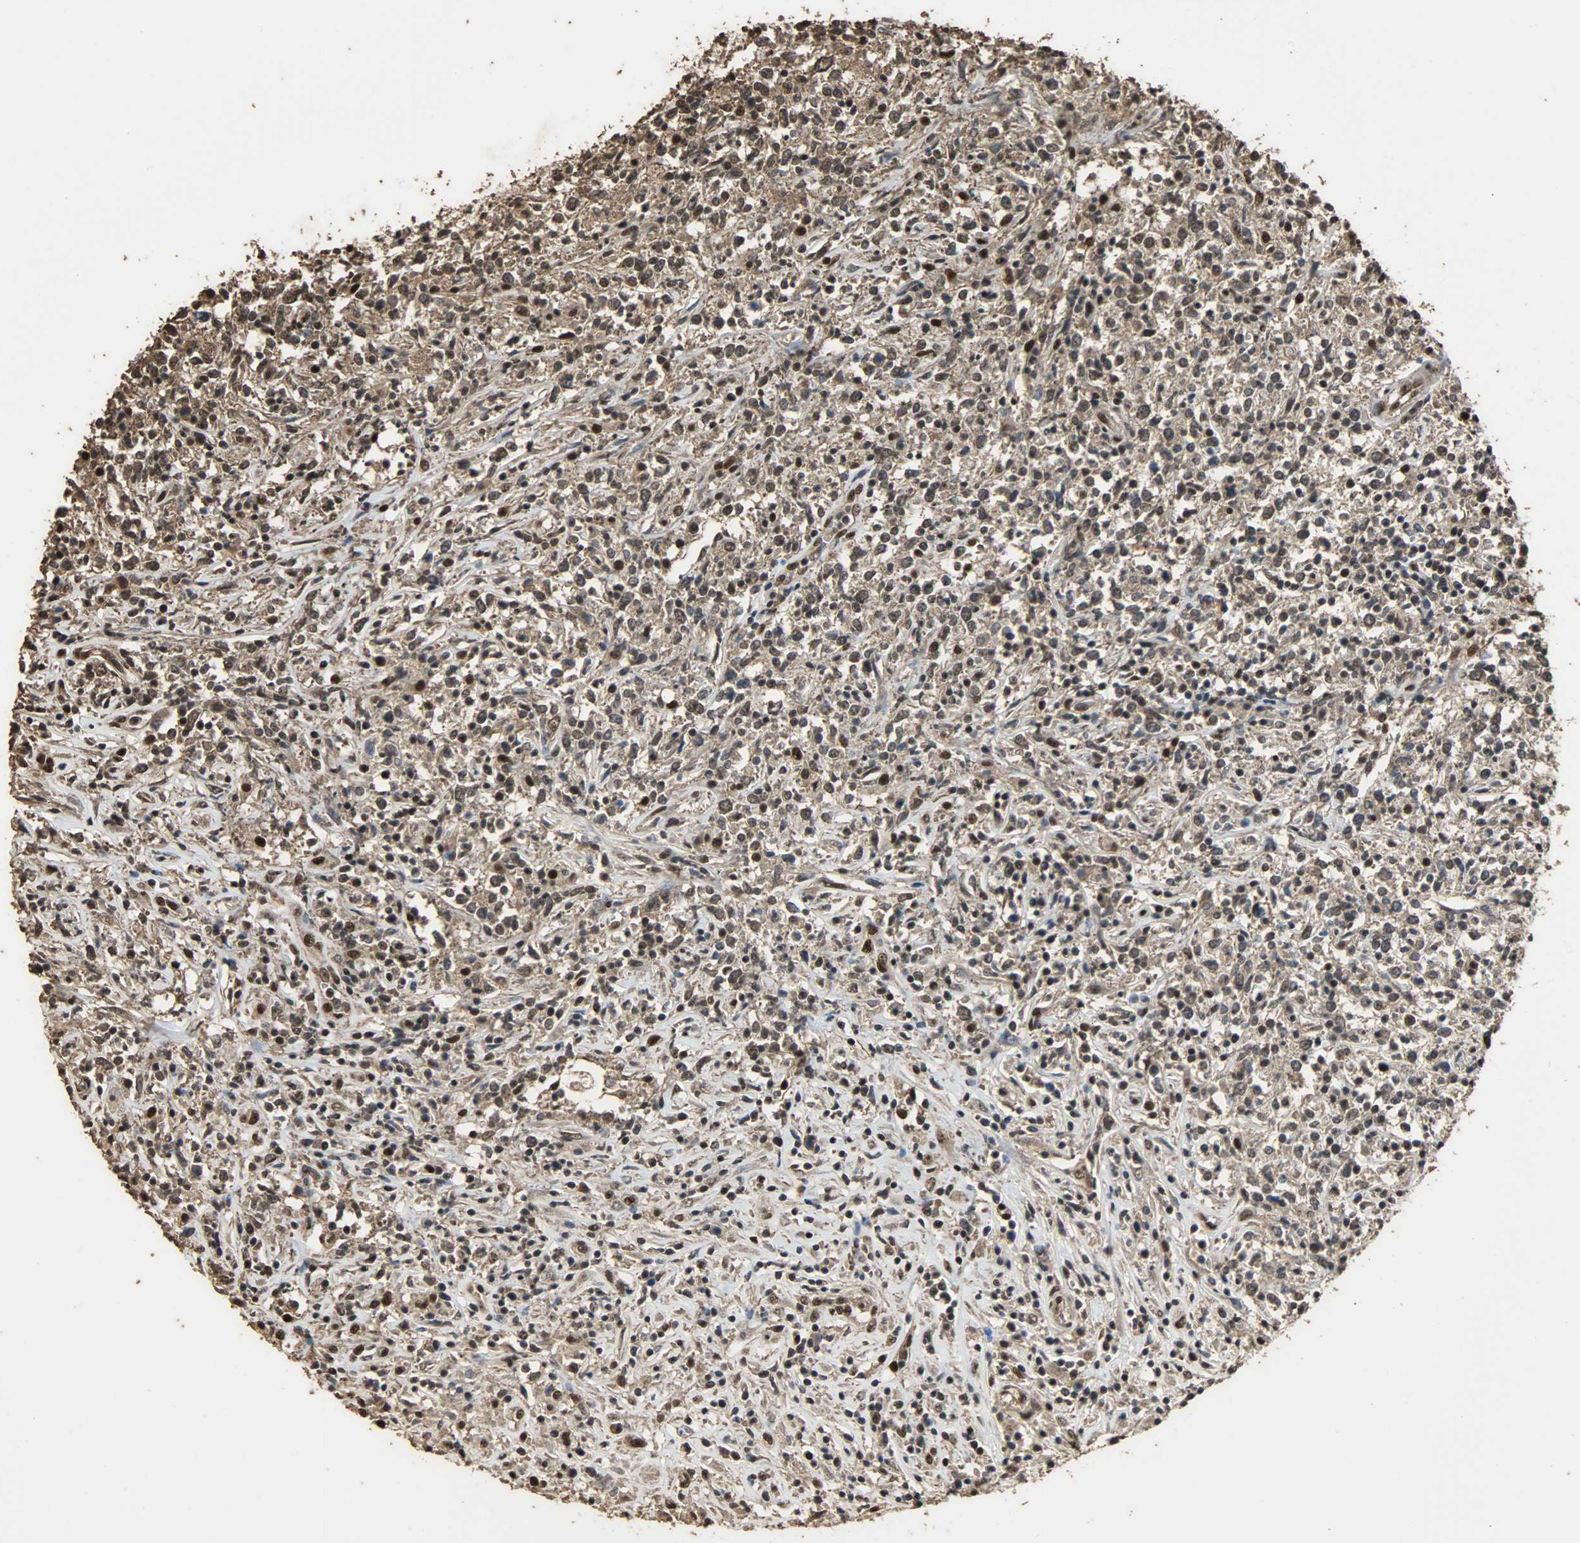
{"staining": {"intensity": "strong", "quantity": ">75%", "location": "cytoplasmic/membranous,nuclear"}, "tissue": "lymphoma", "cell_type": "Tumor cells", "image_type": "cancer", "snomed": [{"axis": "morphology", "description": "Malignant lymphoma, non-Hodgkin's type, High grade"}, {"axis": "topography", "description": "Lymph node"}], "caption": "This micrograph demonstrates high-grade malignant lymphoma, non-Hodgkin's type stained with IHC to label a protein in brown. The cytoplasmic/membranous and nuclear of tumor cells show strong positivity for the protein. Nuclei are counter-stained blue.", "gene": "CCNT2", "patient": {"sex": "female", "age": 84}}